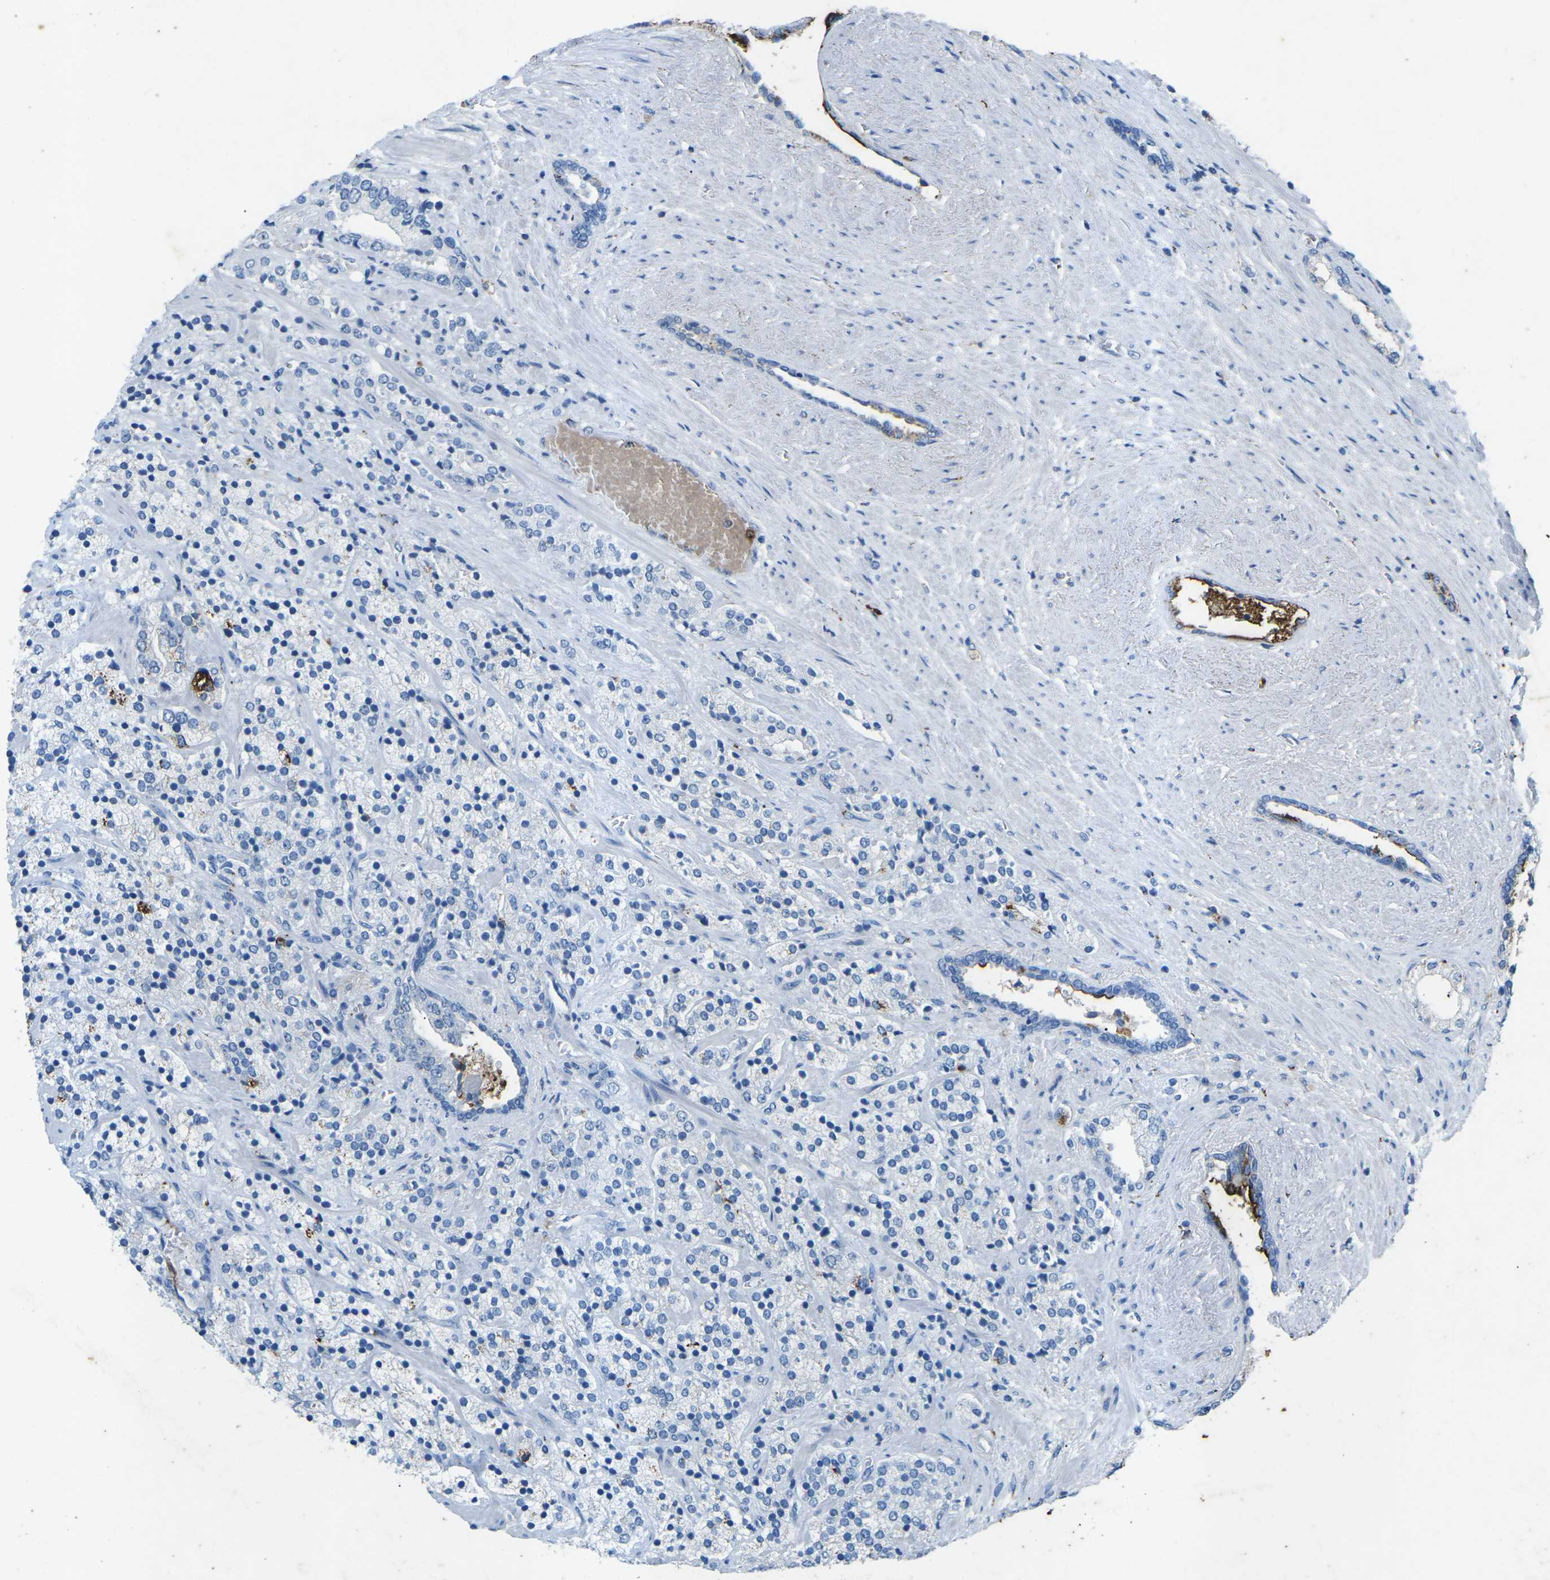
{"staining": {"intensity": "negative", "quantity": "none", "location": "none"}, "tissue": "prostate cancer", "cell_type": "Tumor cells", "image_type": "cancer", "snomed": [{"axis": "morphology", "description": "Adenocarcinoma, High grade"}, {"axis": "topography", "description": "Prostate"}], "caption": "IHC image of neoplastic tissue: human high-grade adenocarcinoma (prostate) stained with DAB demonstrates no significant protein staining in tumor cells.", "gene": "CTAGE1", "patient": {"sex": "male", "age": 71}}